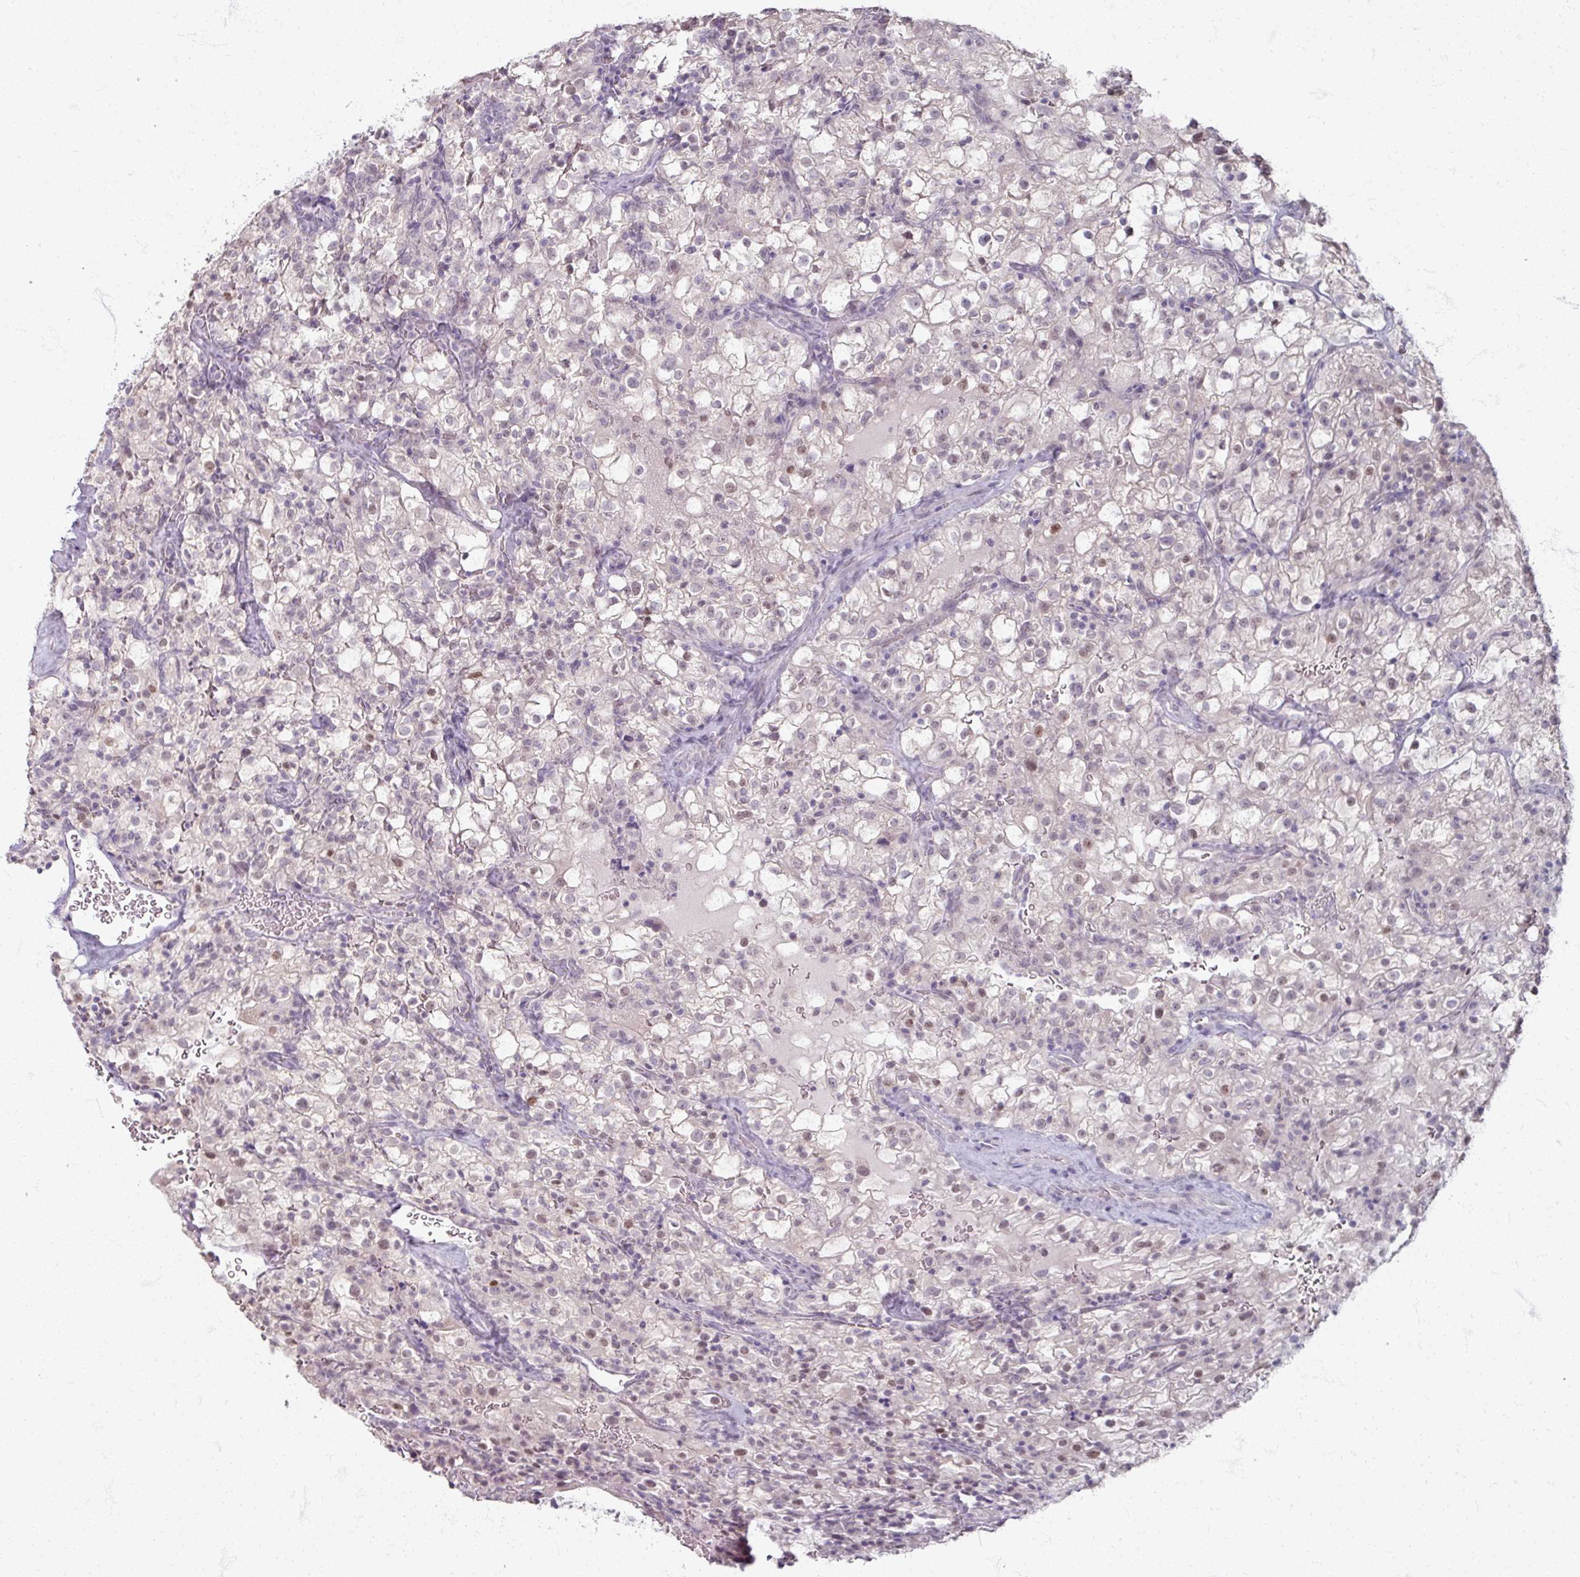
{"staining": {"intensity": "moderate", "quantity": "<25%", "location": "nuclear"}, "tissue": "renal cancer", "cell_type": "Tumor cells", "image_type": "cancer", "snomed": [{"axis": "morphology", "description": "Adenocarcinoma, NOS"}, {"axis": "topography", "description": "Kidney"}], "caption": "There is low levels of moderate nuclear expression in tumor cells of renal cancer (adenocarcinoma), as demonstrated by immunohistochemical staining (brown color).", "gene": "SOX11", "patient": {"sex": "female", "age": 74}}